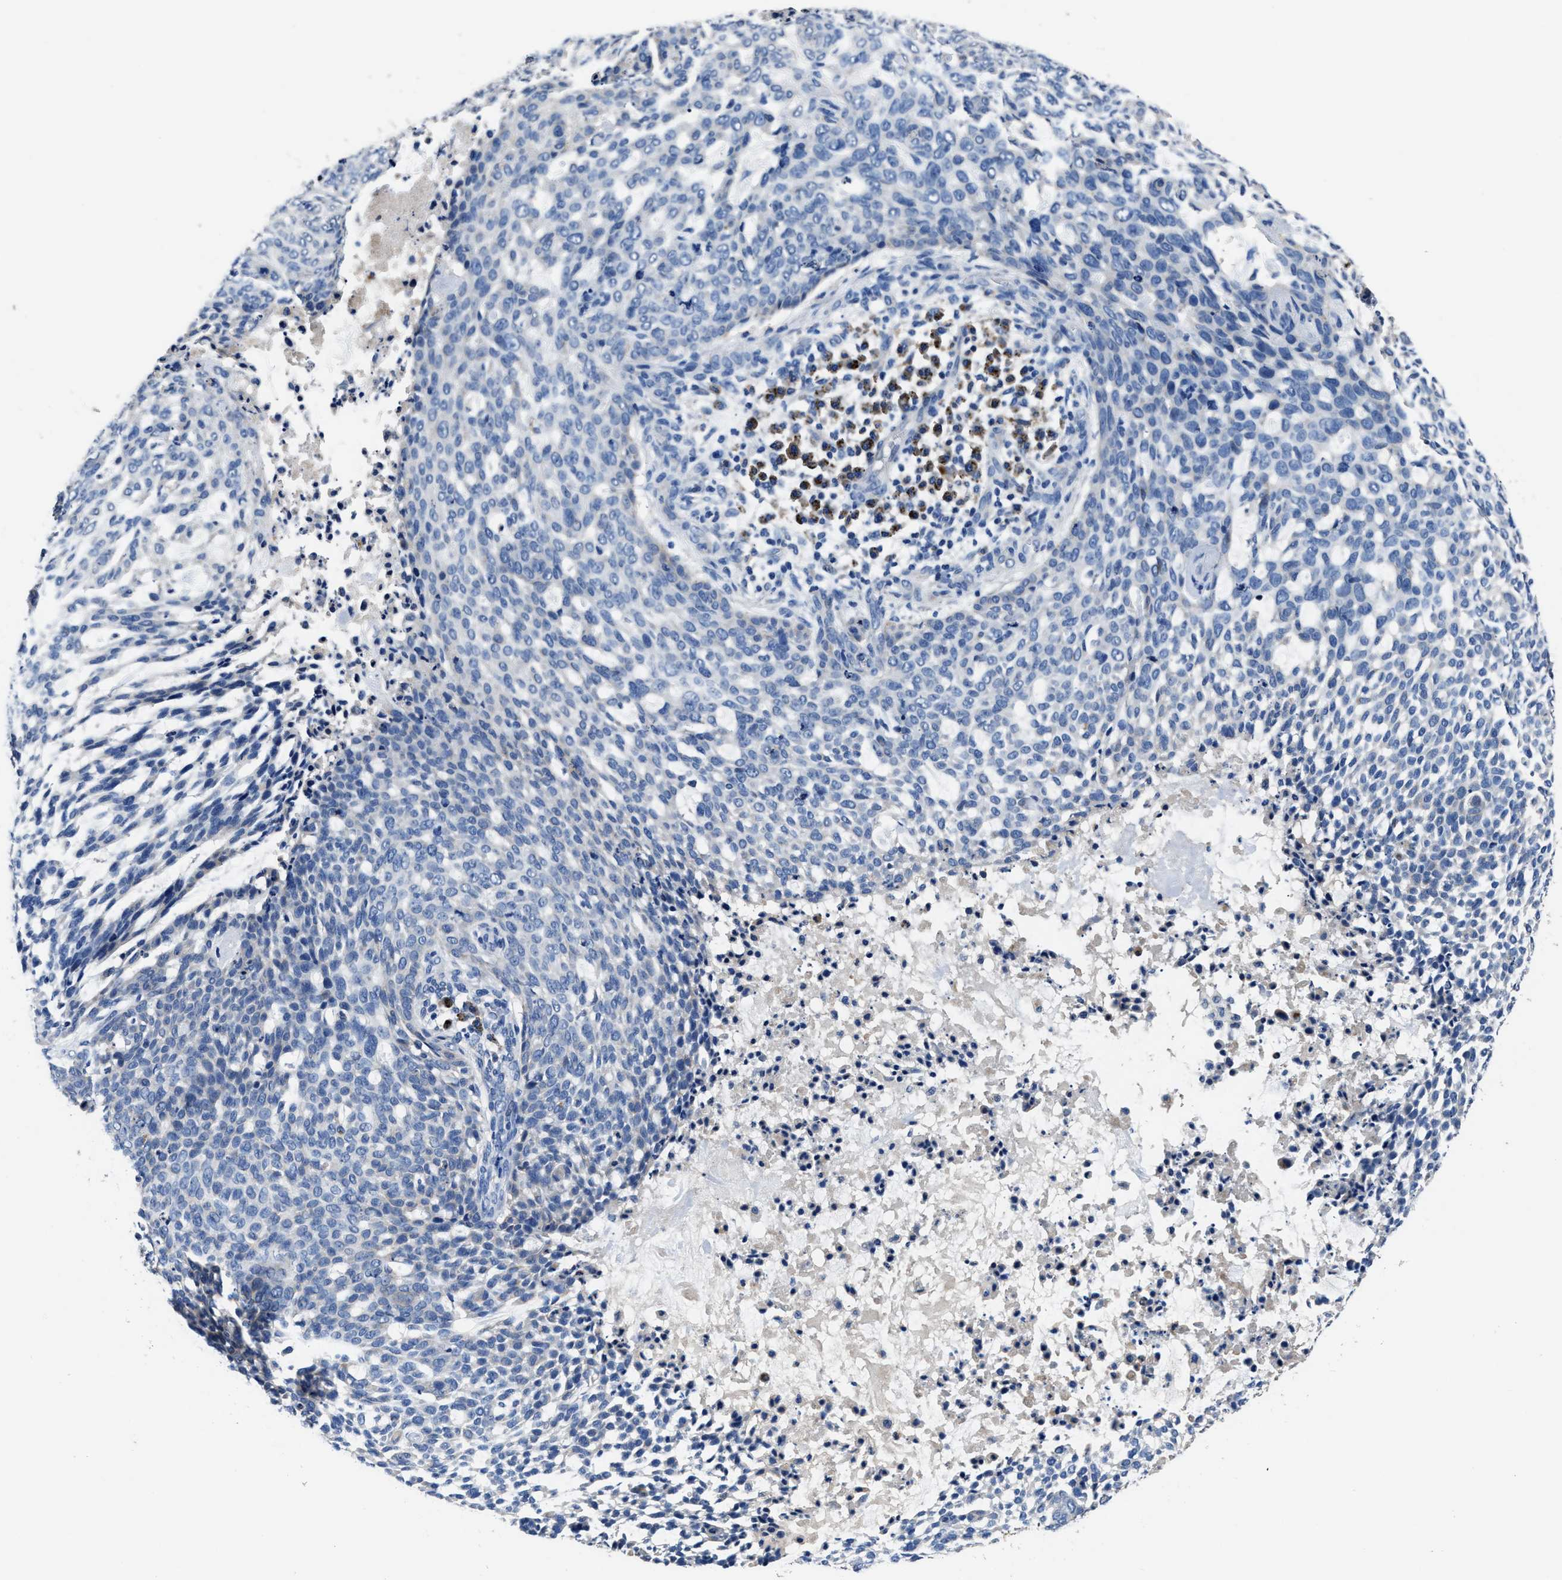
{"staining": {"intensity": "negative", "quantity": "none", "location": "none"}, "tissue": "skin cancer", "cell_type": "Tumor cells", "image_type": "cancer", "snomed": [{"axis": "morphology", "description": "Basal cell carcinoma"}, {"axis": "topography", "description": "Skin"}], "caption": "Human skin cancer (basal cell carcinoma) stained for a protein using immunohistochemistry (IHC) reveals no positivity in tumor cells.", "gene": "UBR4", "patient": {"sex": "female", "age": 64}}